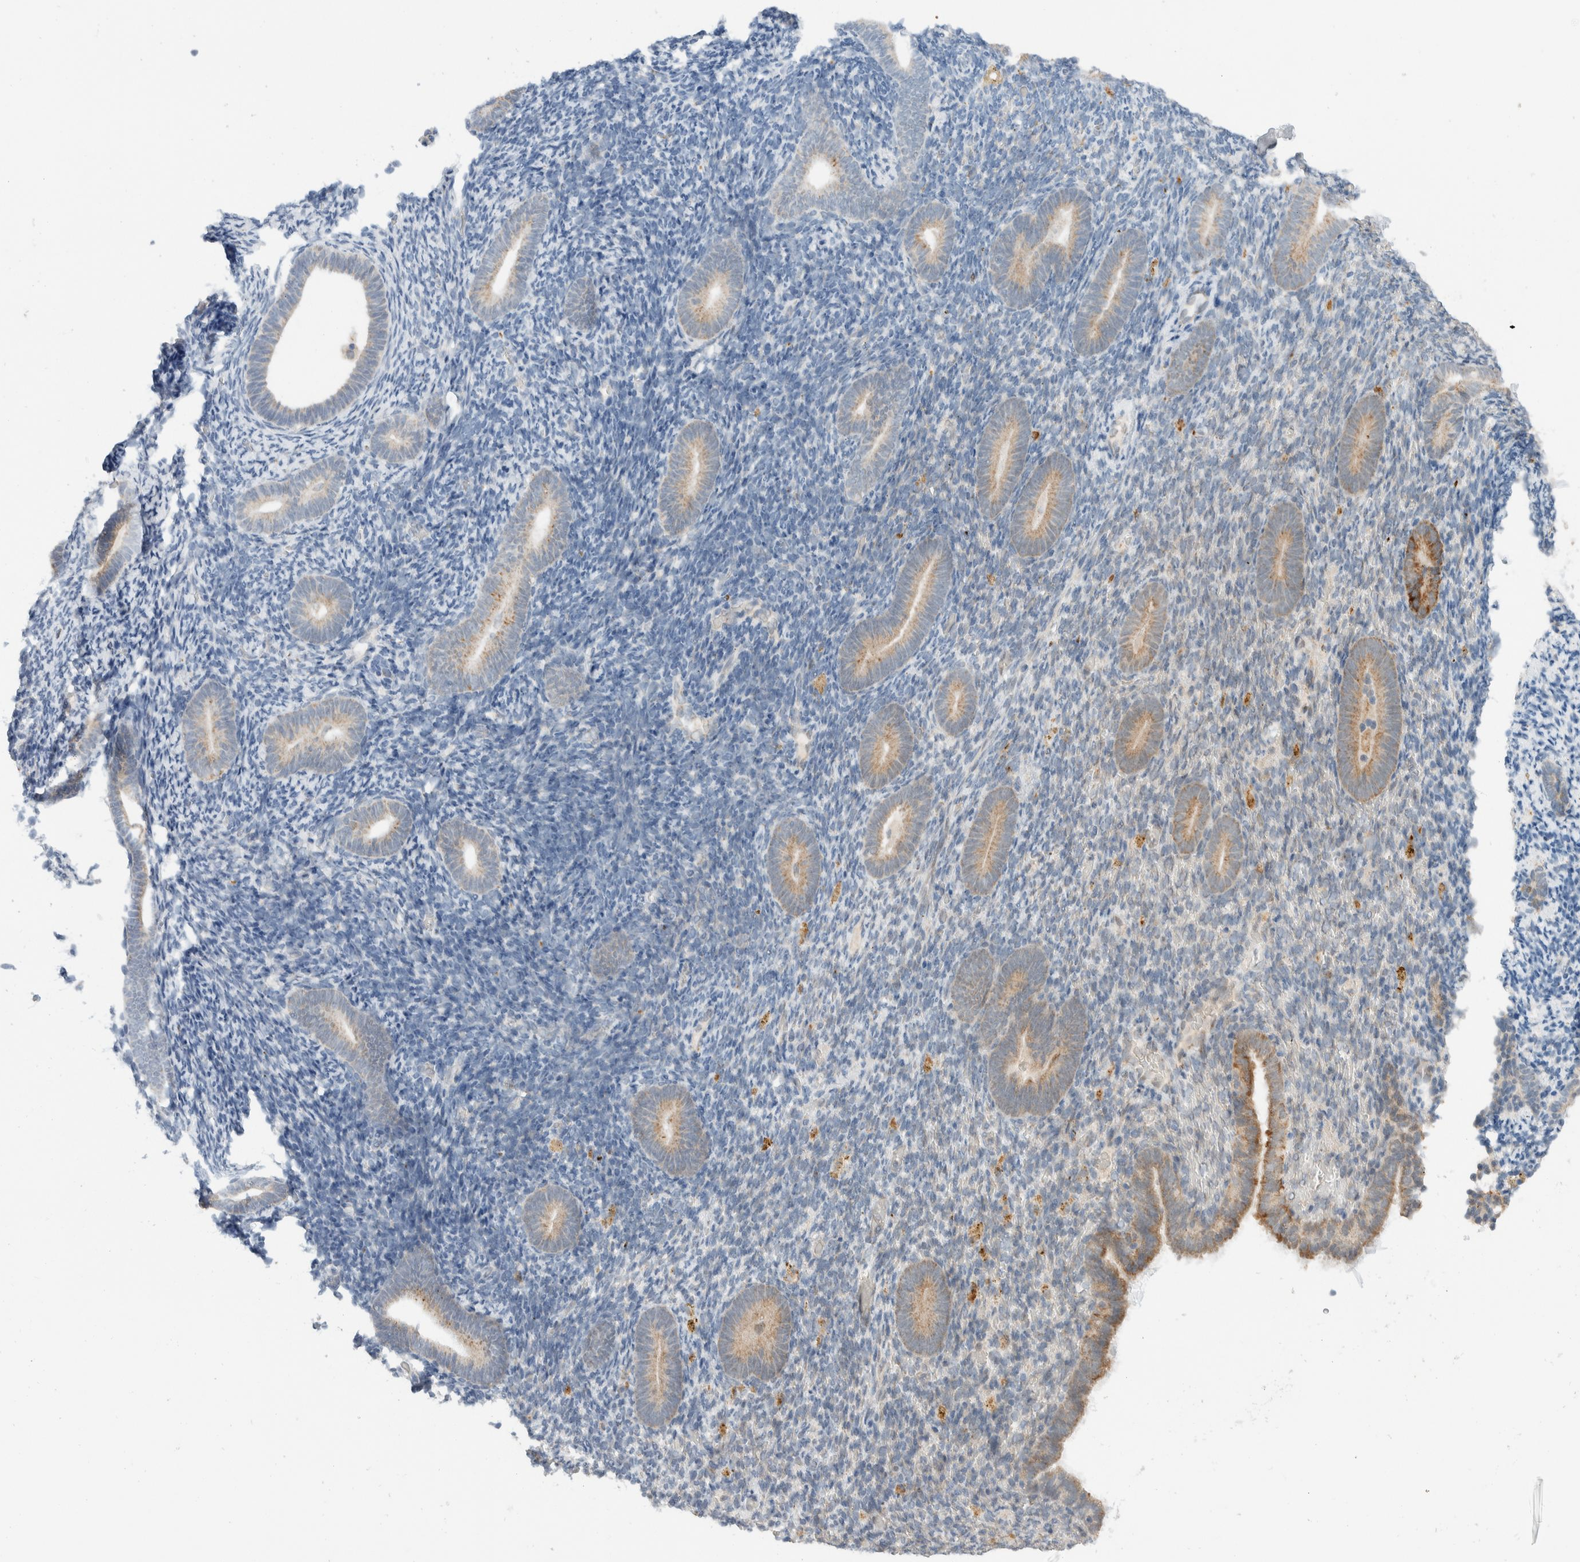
{"staining": {"intensity": "weak", "quantity": "25%-75%", "location": "cytoplasmic/membranous"}, "tissue": "endometrium", "cell_type": "Cells in endometrial stroma", "image_type": "normal", "snomed": [{"axis": "morphology", "description": "Normal tissue, NOS"}, {"axis": "topography", "description": "Endometrium"}], "caption": "Brown immunohistochemical staining in unremarkable human endometrium demonstrates weak cytoplasmic/membranous expression in approximately 25%-75% of cells in endometrial stroma.", "gene": "MRPL41", "patient": {"sex": "female", "age": 51}}